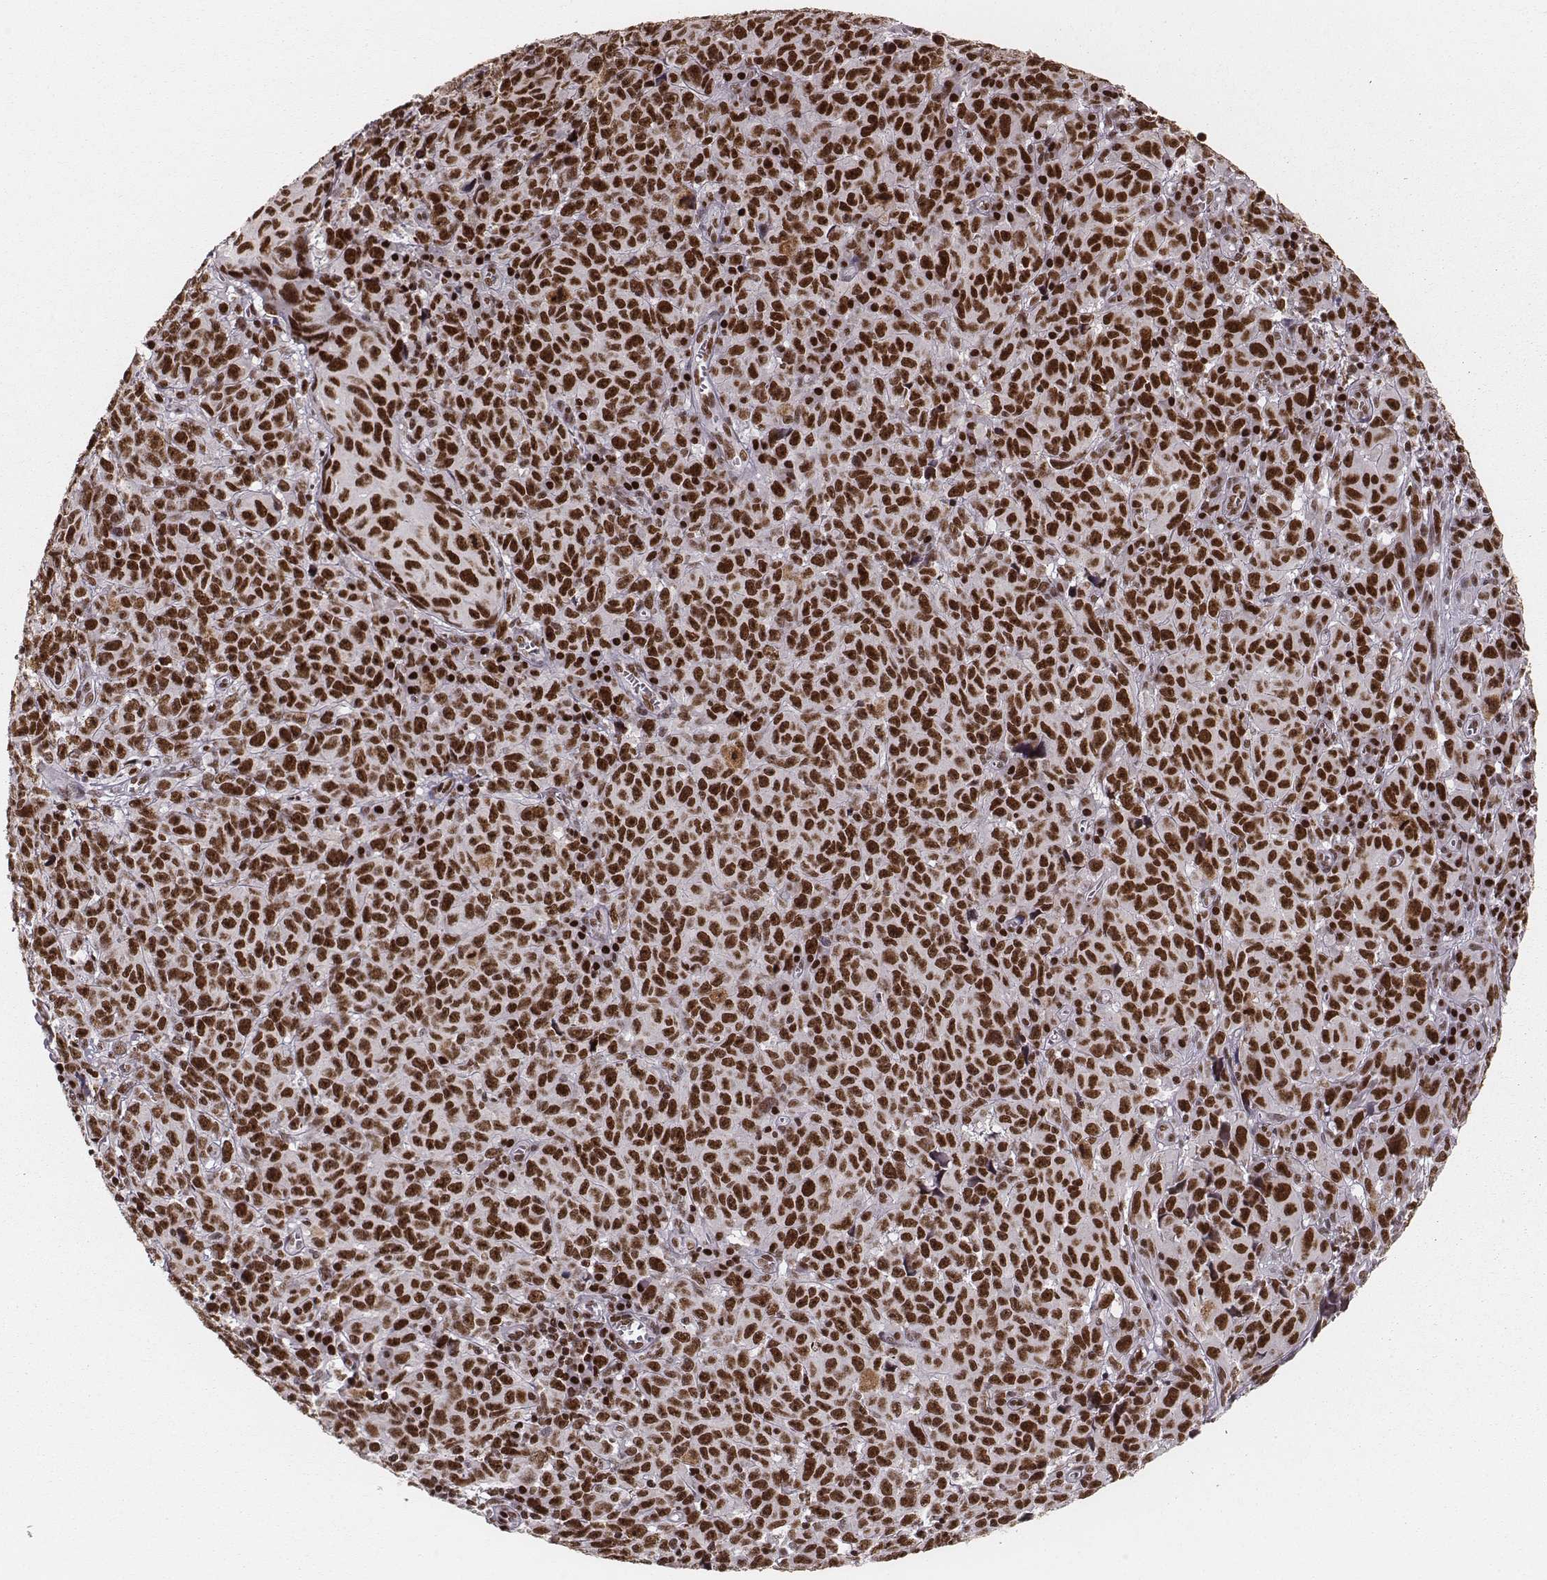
{"staining": {"intensity": "strong", "quantity": ">75%", "location": "nuclear"}, "tissue": "melanoma", "cell_type": "Tumor cells", "image_type": "cancer", "snomed": [{"axis": "morphology", "description": "Malignant melanoma, NOS"}, {"axis": "topography", "description": "Vulva, labia, clitoris and Bartholin´s gland, NO"}], "caption": "Tumor cells exhibit high levels of strong nuclear expression in about >75% of cells in melanoma.", "gene": "PARP1", "patient": {"sex": "female", "age": 75}}